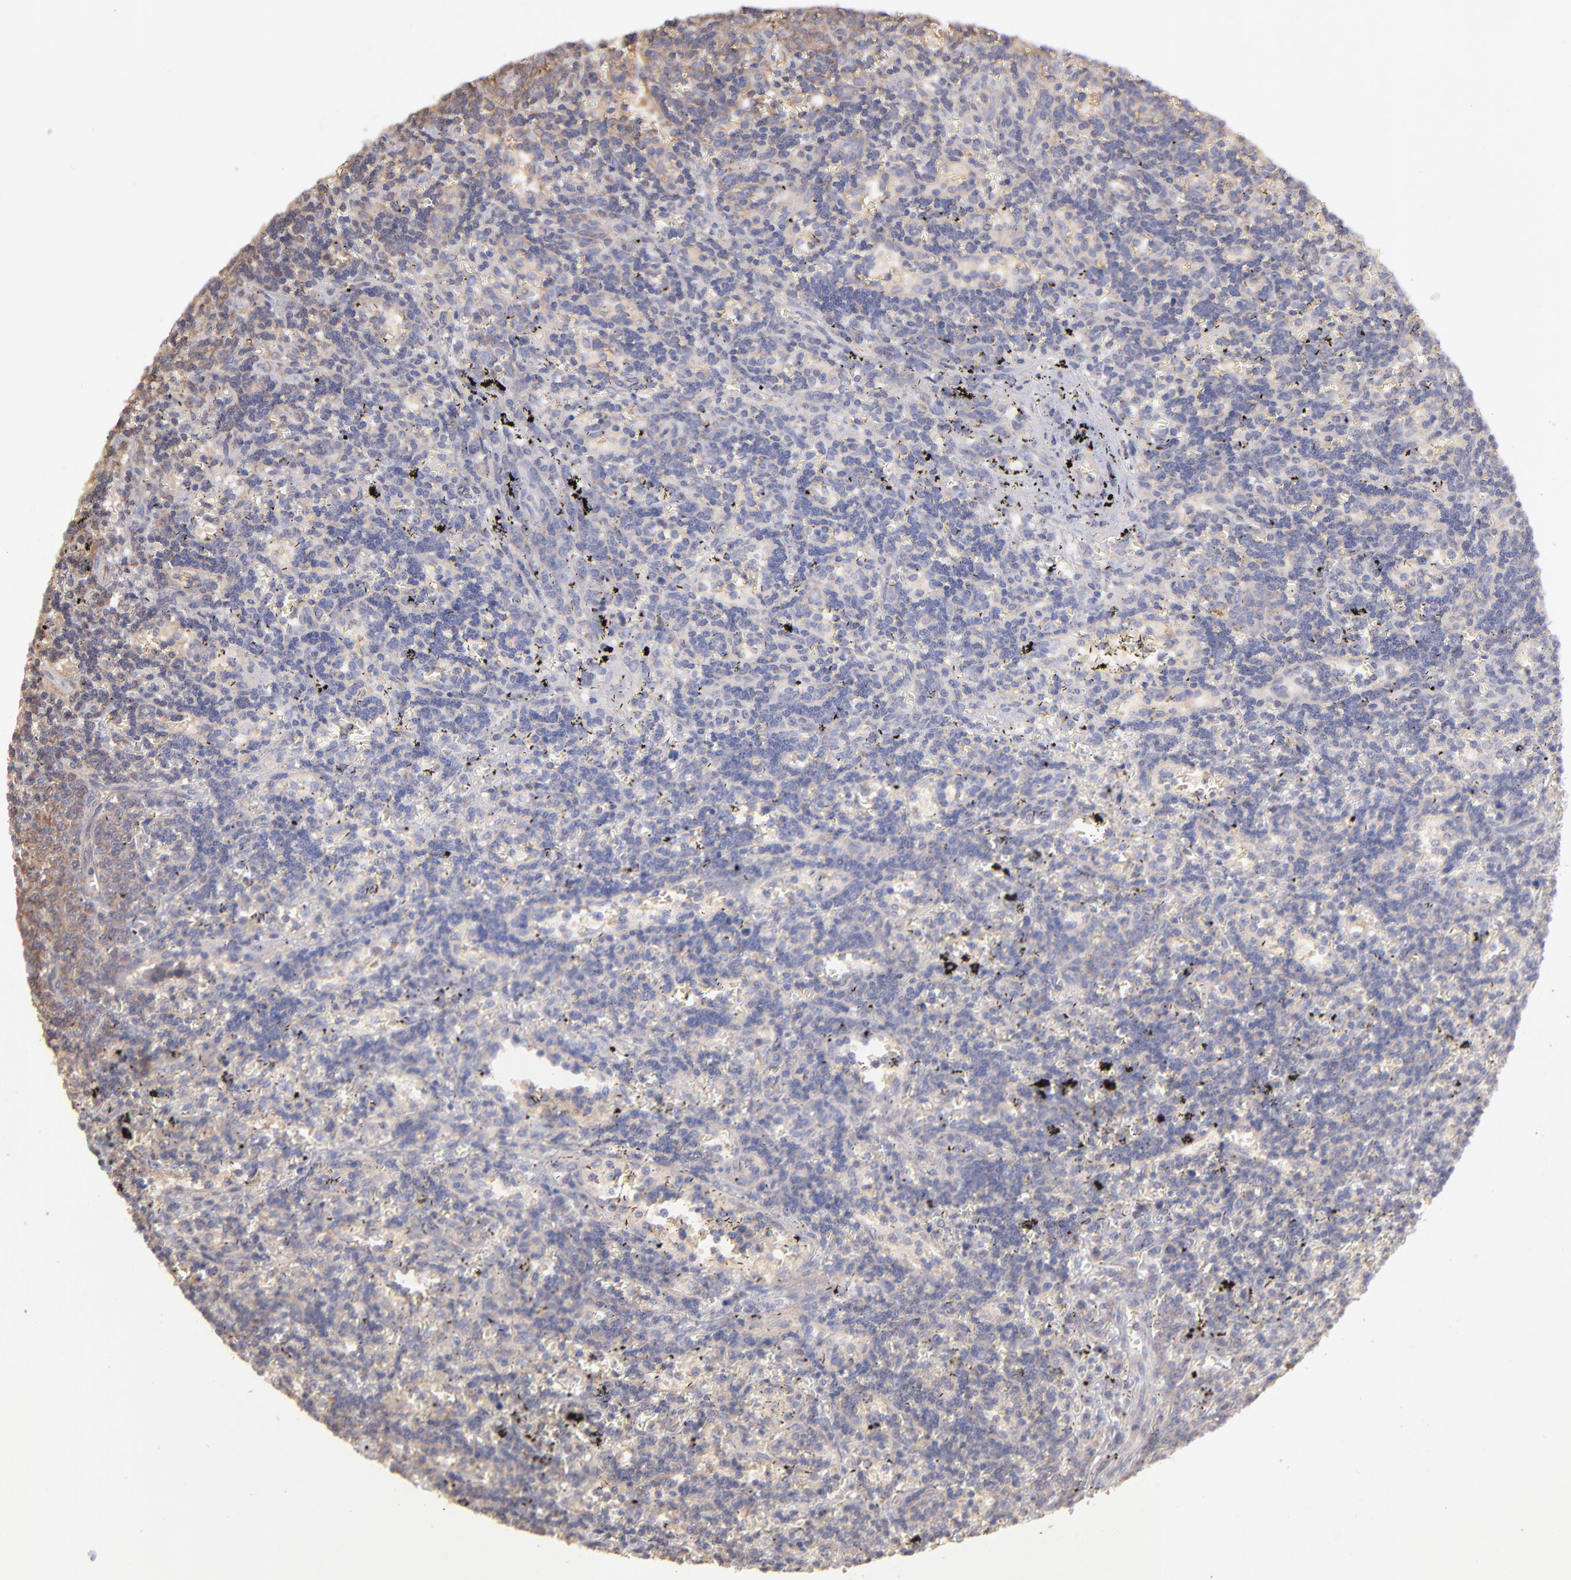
{"staining": {"intensity": "moderate", "quantity": "25%-75%", "location": "cytoplasmic/membranous"}, "tissue": "lymphoma", "cell_type": "Tumor cells", "image_type": "cancer", "snomed": [{"axis": "morphology", "description": "Malignant lymphoma, non-Hodgkin's type, Low grade"}, {"axis": "topography", "description": "Spleen"}], "caption": "This histopathology image demonstrates immunohistochemistry (IHC) staining of malignant lymphoma, non-Hodgkin's type (low-grade), with medium moderate cytoplasmic/membranous expression in approximately 25%-75% of tumor cells.", "gene": "MAP2K2", "patient": {"sex": "male", "age": 60}}